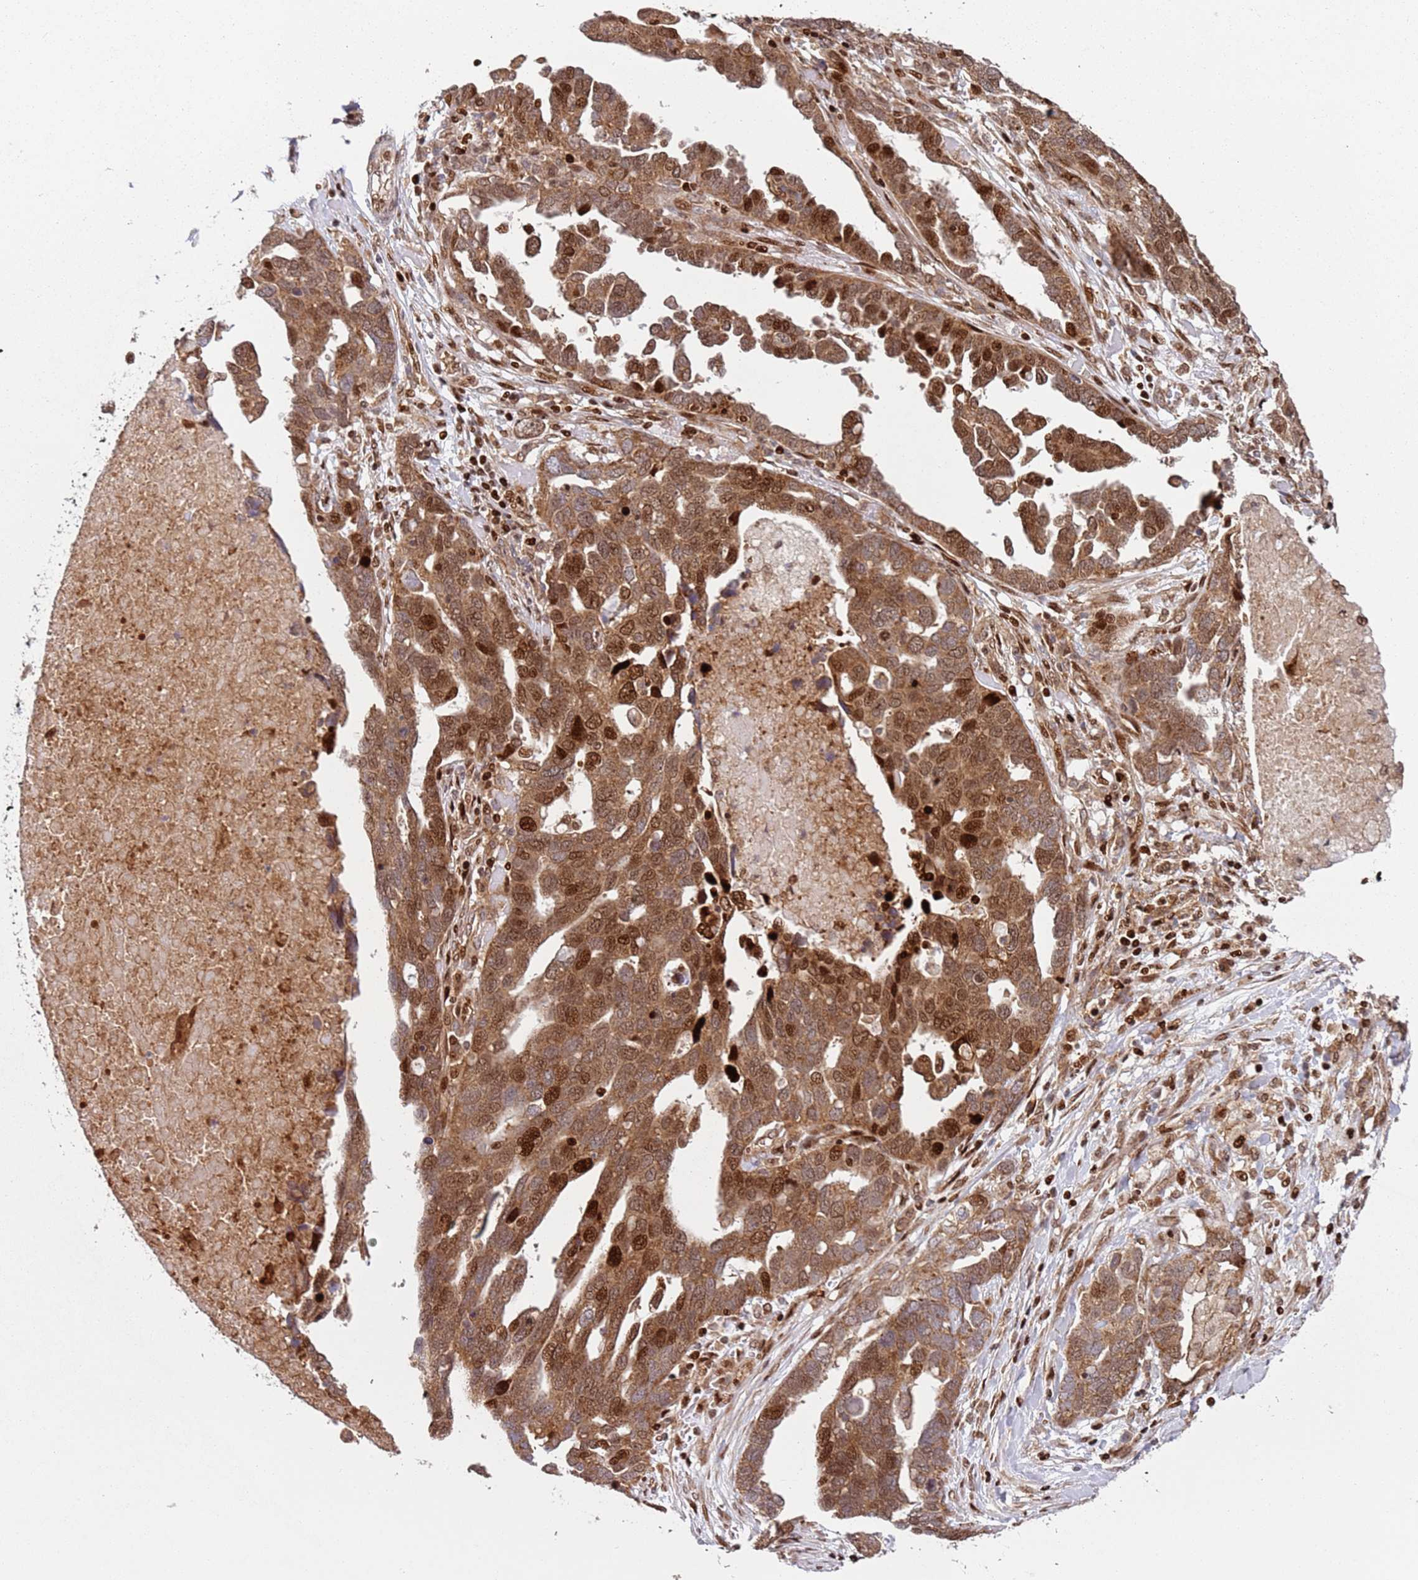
{"staining": {"intensity": "strong", "quantity": ">75%", "location": "cytoplasmic/membranous,nuclear"}, "tissue": "ovarian cancer", "cell_type": "Tumor cells", "image_type": "cancer", "snomed": [{"axis": "morphology", "description": "Cystadenocarcinoma, serous, NOS"}, {"axis": "topography", "description": "Ovary"}], "caption": "Immunohistochemical staining of ovarian cancer (serous cystadenocarcinoma) displays strong cytoplasmic/membranous and nuclear protein positivity in approximately >75% of tumor cells.", "gene": "HNRNPLL", "patient": {"sex": "female", "age": 54}}